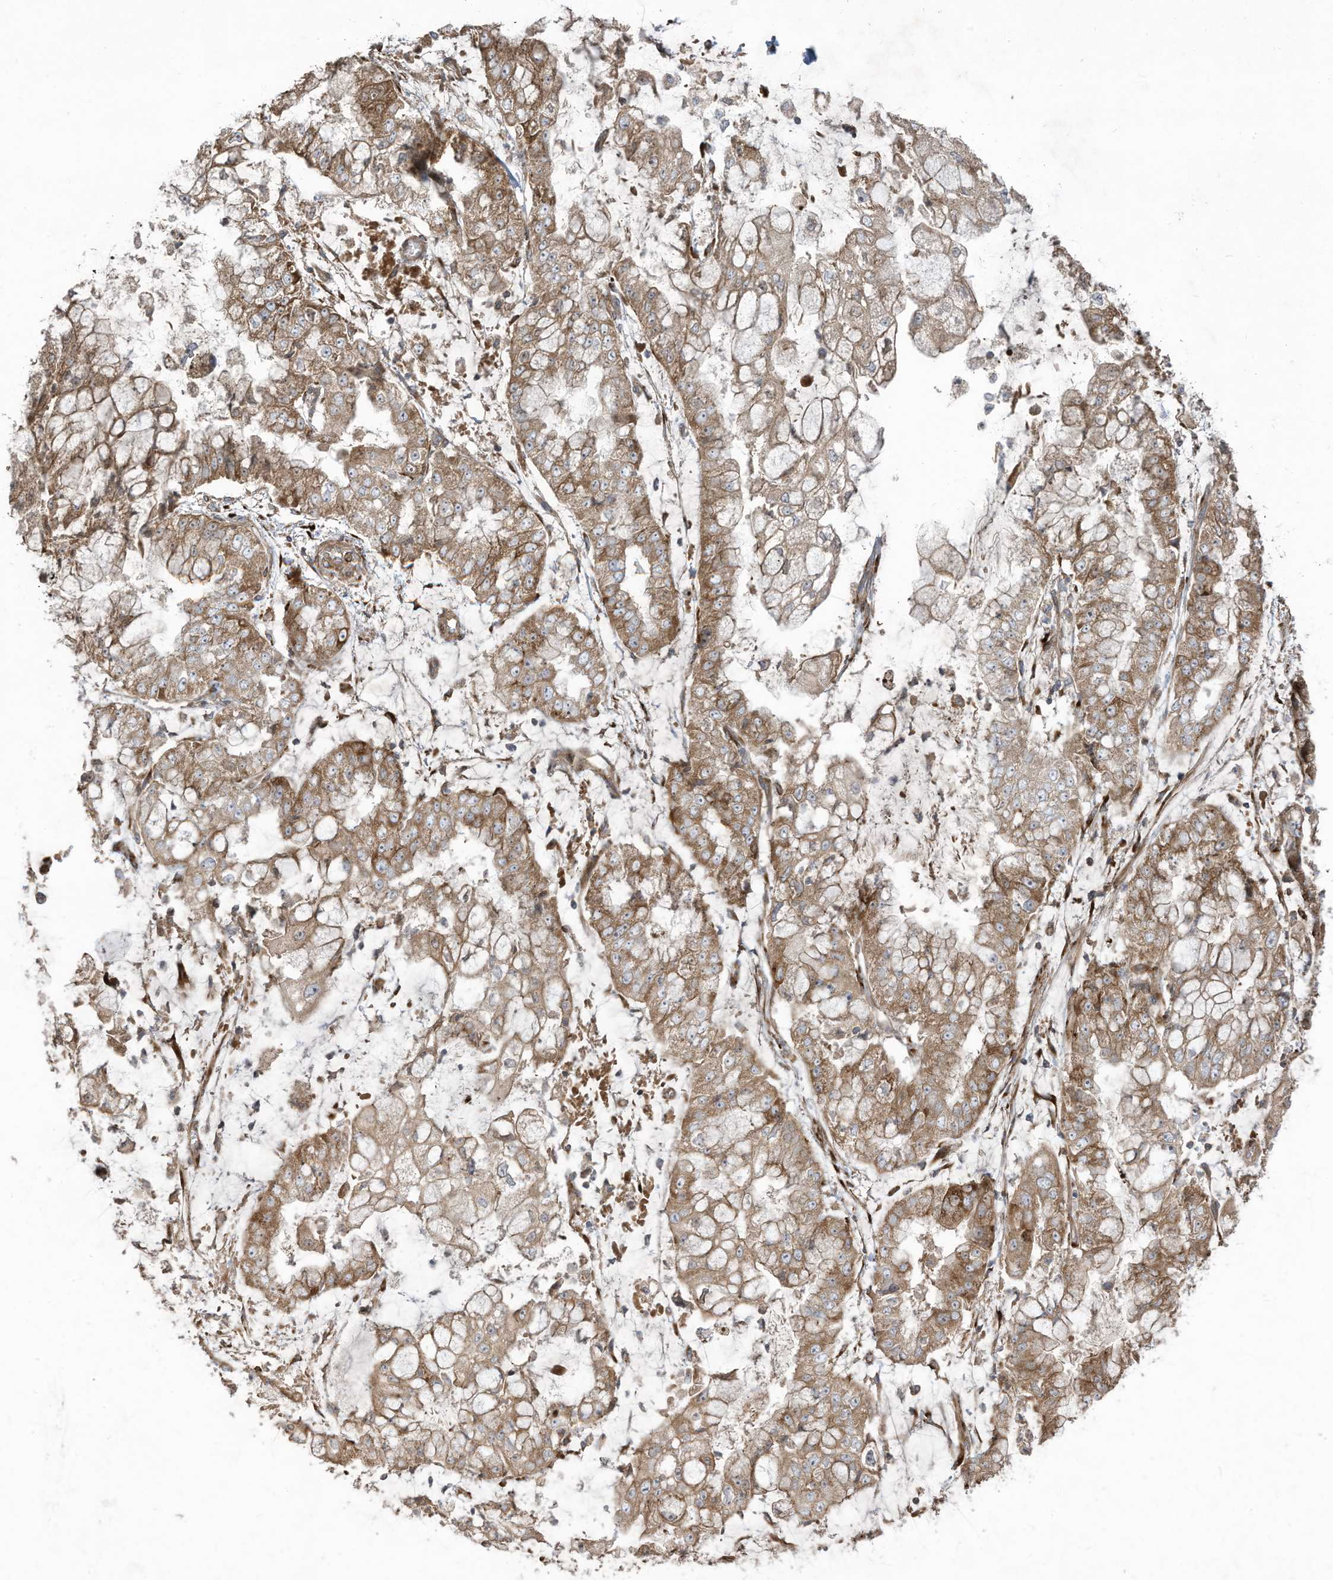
{"staining": {"intensity": "moderate", "quantity": ">75%", "location": "cytoplasmic/membranous"}, "tissue": "stomach cancer", "cell_type": "Tumor cells", "image_type": "cancer", "snomed": [{"axis": "morphology", "description": "Adenocarcinoma, NOS"}, {"axis": "topography", "description": "Stomach"}], "caption": "An image of stomach adenocarcinoma stained for a protein exhibits moderate cytoplasmic/membranous brown staining in tumor cells.", "gene": "DDIT4", "patient": {"sex": "male", "age": 76}}